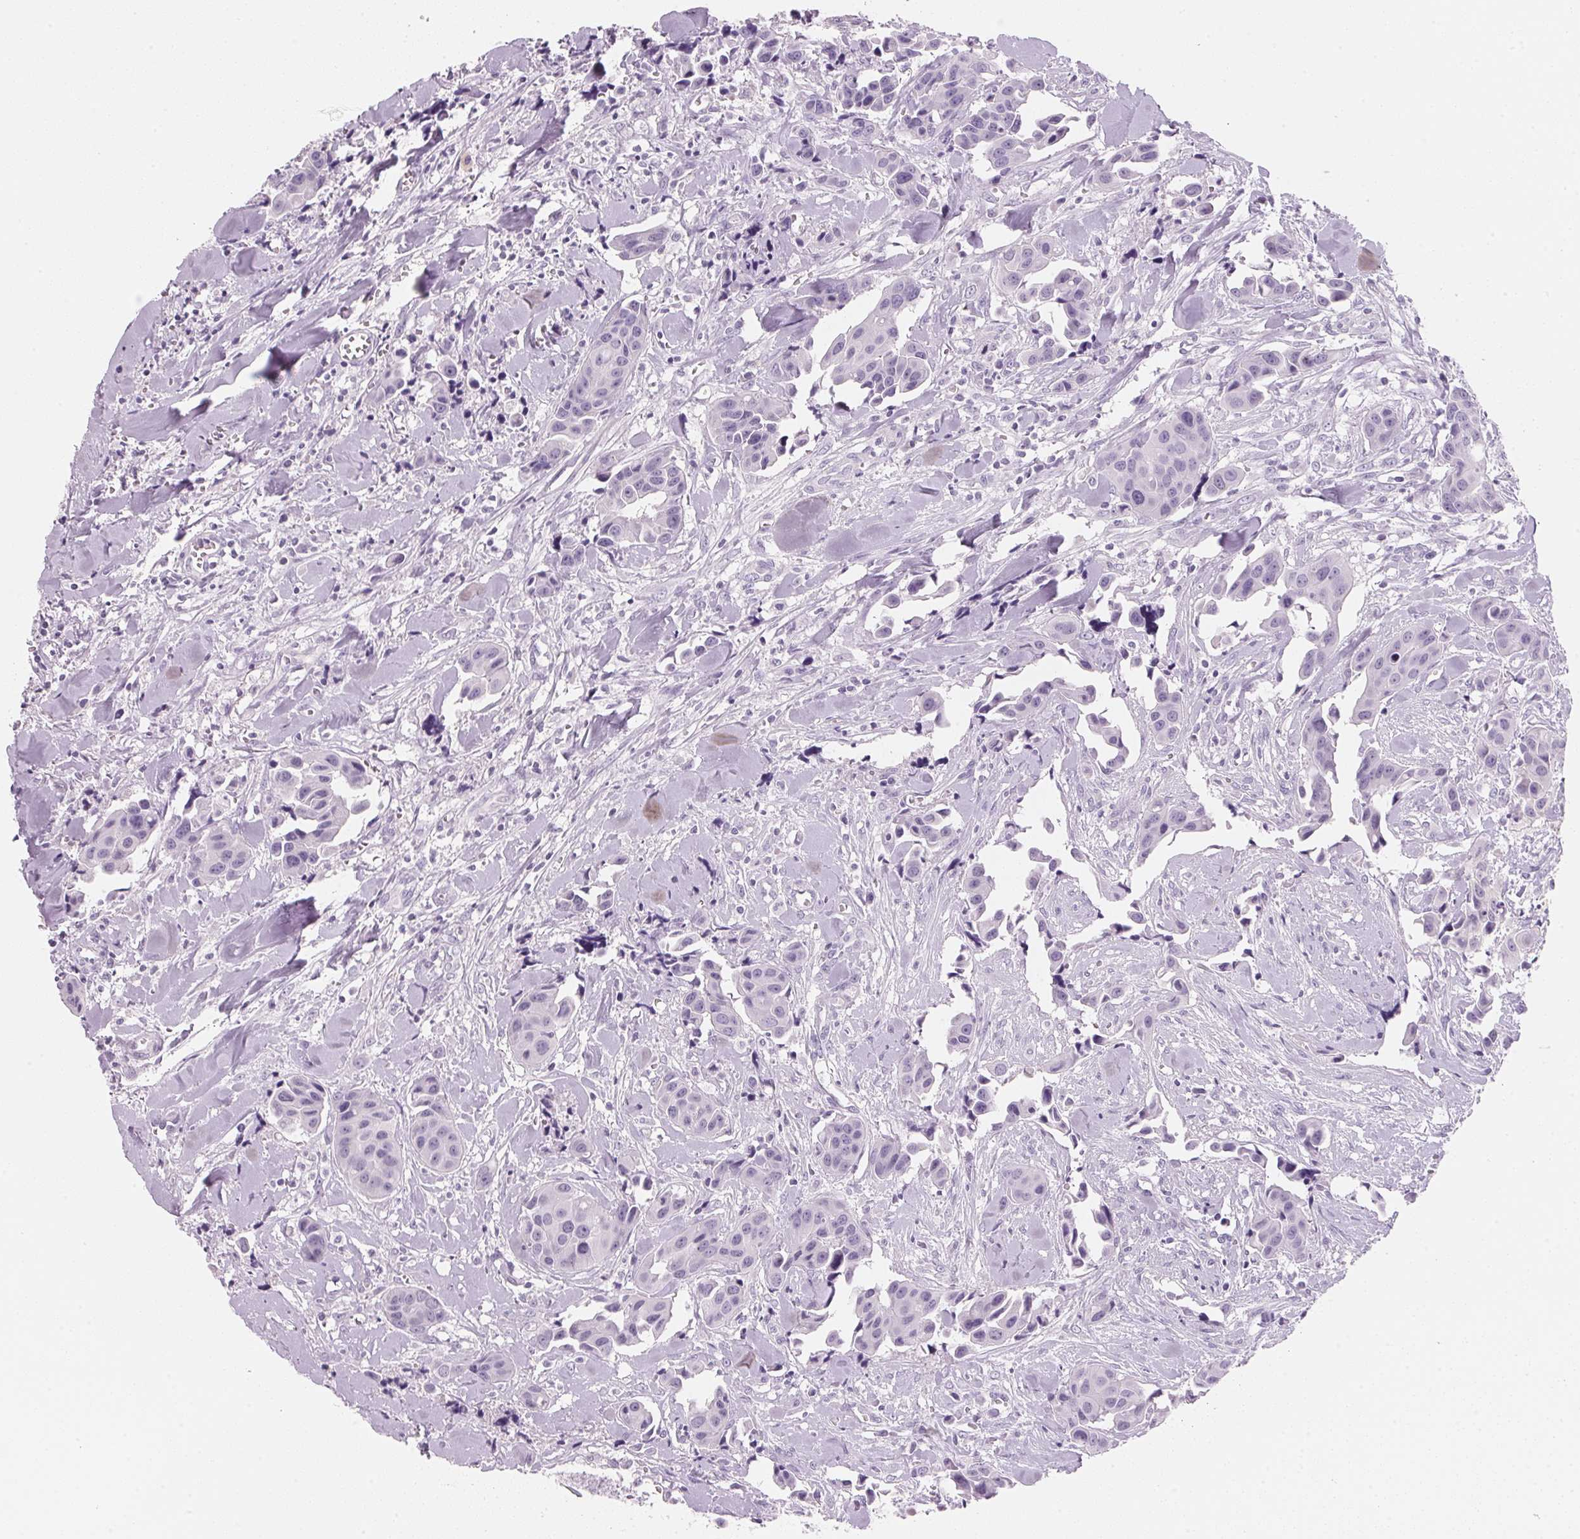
{"staining": {"intensity": "negative", "quantity": "none", "location": "none"}, "tissue": "head and neck cancer", "cell_type": "Tumor cells", "image_type": "cancer", "snomed": [{"axis": "morphology", "description": "Adenocarcinoma, NOS"}, {"axis": "topography", "description": "Head-Neck"}], "caption": "A photomicrograph of adenocarcinoma (head and neck) stained for a protein shows no brown staining in tumor cells.", "gene": "CYP11B1", "patient": {"sex": "male", "age": 76}}